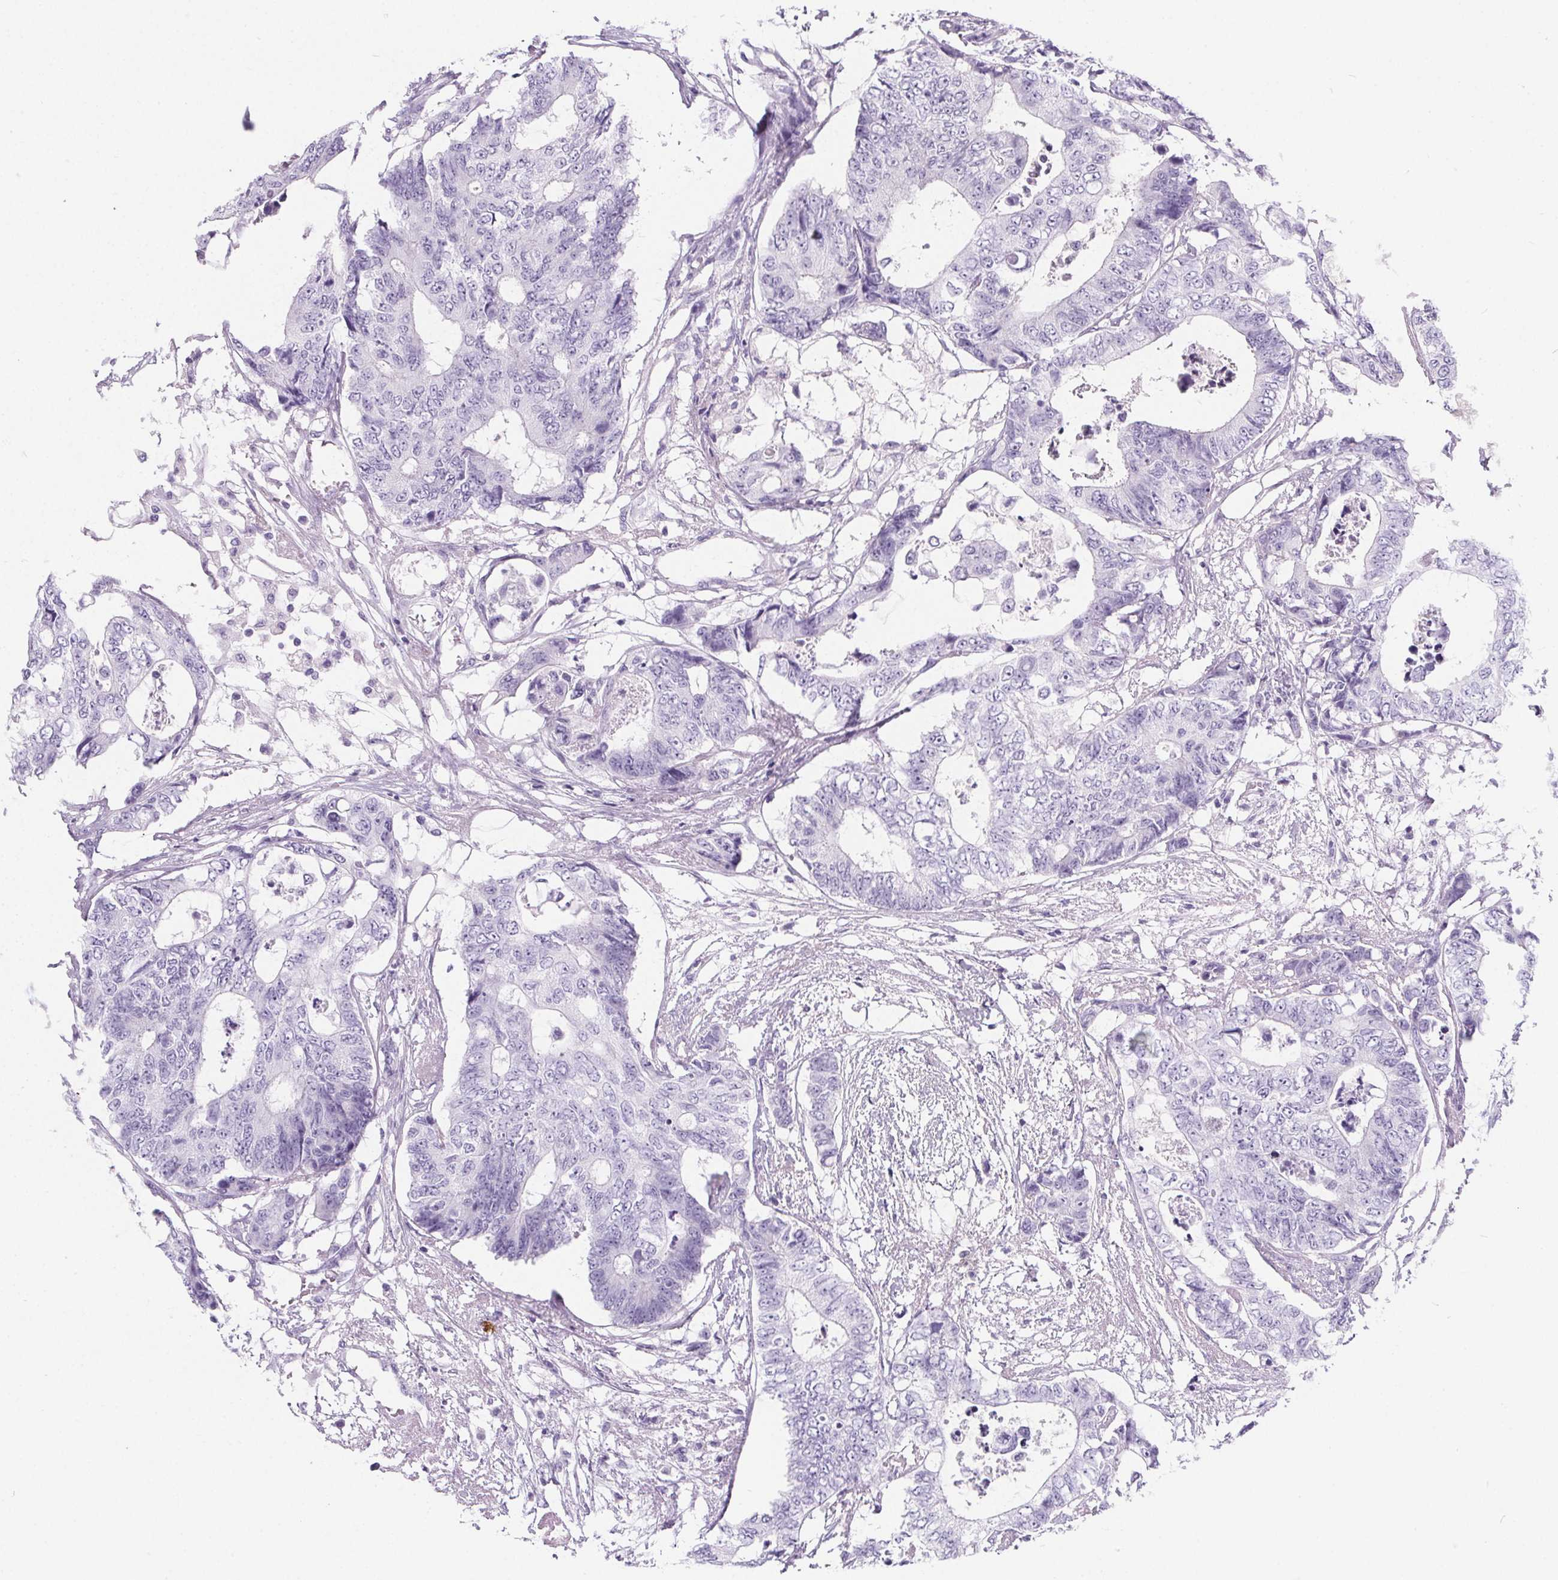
{"staining": {"intensity": "negative", "quantity": "none", "location": "none"}, "tissue": "colorectal cancer", "cell_type": "Tumor cells", "image_type": "cancer", "snomed": [{"axis": "morphology", "description": "Adenocarcinoma, NOS"}, {"axis": "topography", "description": "Colon"}], "caption": "A high-resolution photomicrograph shows immunohistochemistry (IHC) staining of colorectal cancer, which demonstrates no significant staining in tumor cells. (DAB IHC visualized using brightfield microscopy, high magnification).", "gene": "ADRB1", "patient": {"sex": "female", "age": 48}}